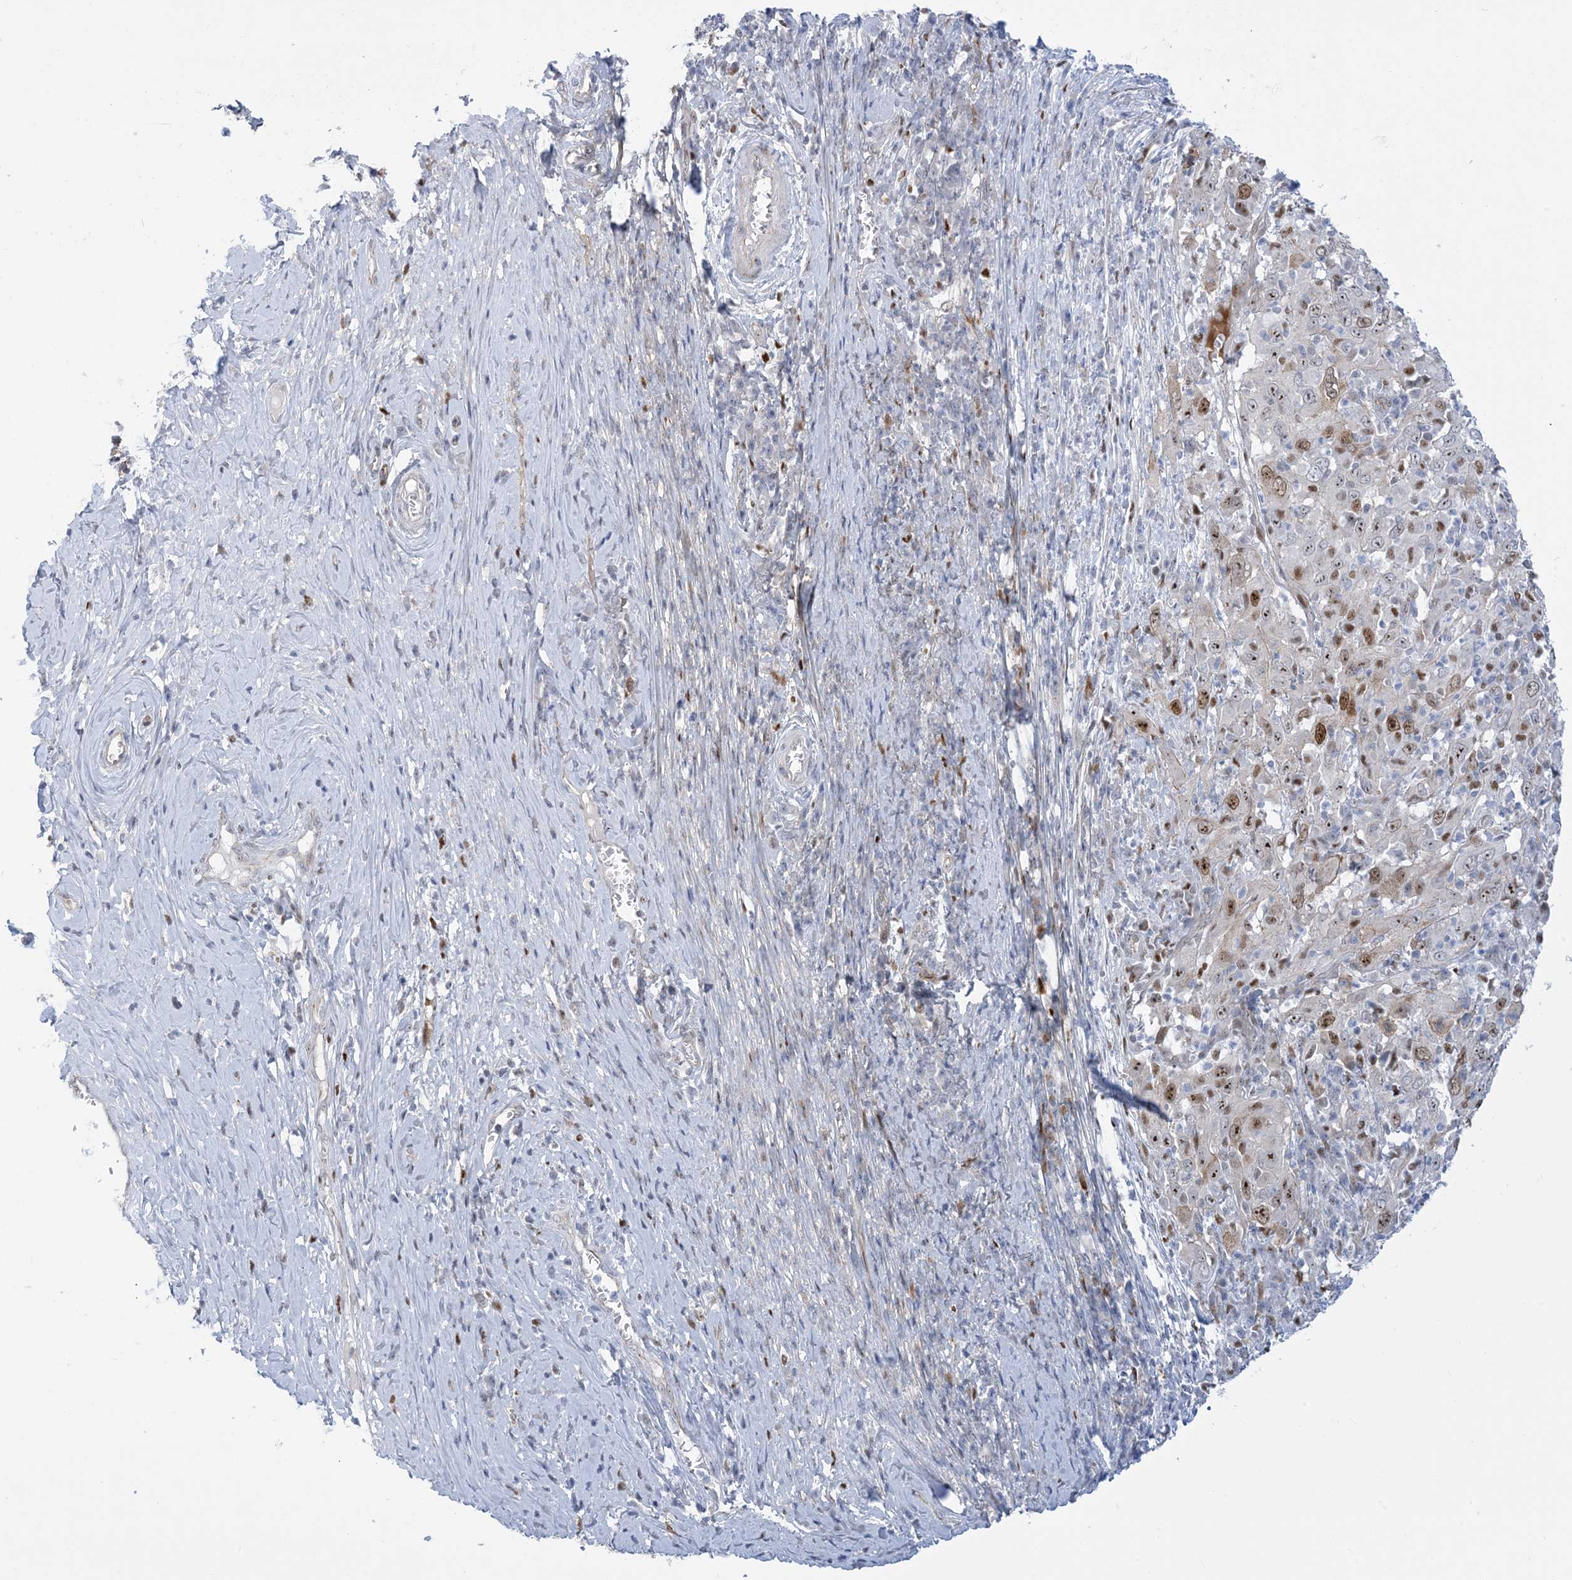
{"staining": {"intensity": "moderate", "quantity": "25%-75%", "location": "nuclear"}, "tissue": "cervical cancer", "cell_type": "Tumor cells", "image_type": "cancer", "snomed": [{"axis": "morphology", "description": "Squamous cell carcinoma, NOS"}, {"axis": "topography", "description": "Cervix"}], "caption": "High-magnification brightfield microscopy of squamous cell carcinoma (cervical) stained with DAB (3,3'-diaminobenzidine) (brown) and counterstained with hematoxylin (blue). tumor cells exhibit moderate nuclear staining is identified in about25%-75% of cells.", "gene": "MARS2", "patient": {"sex": "female", "age": 46}}